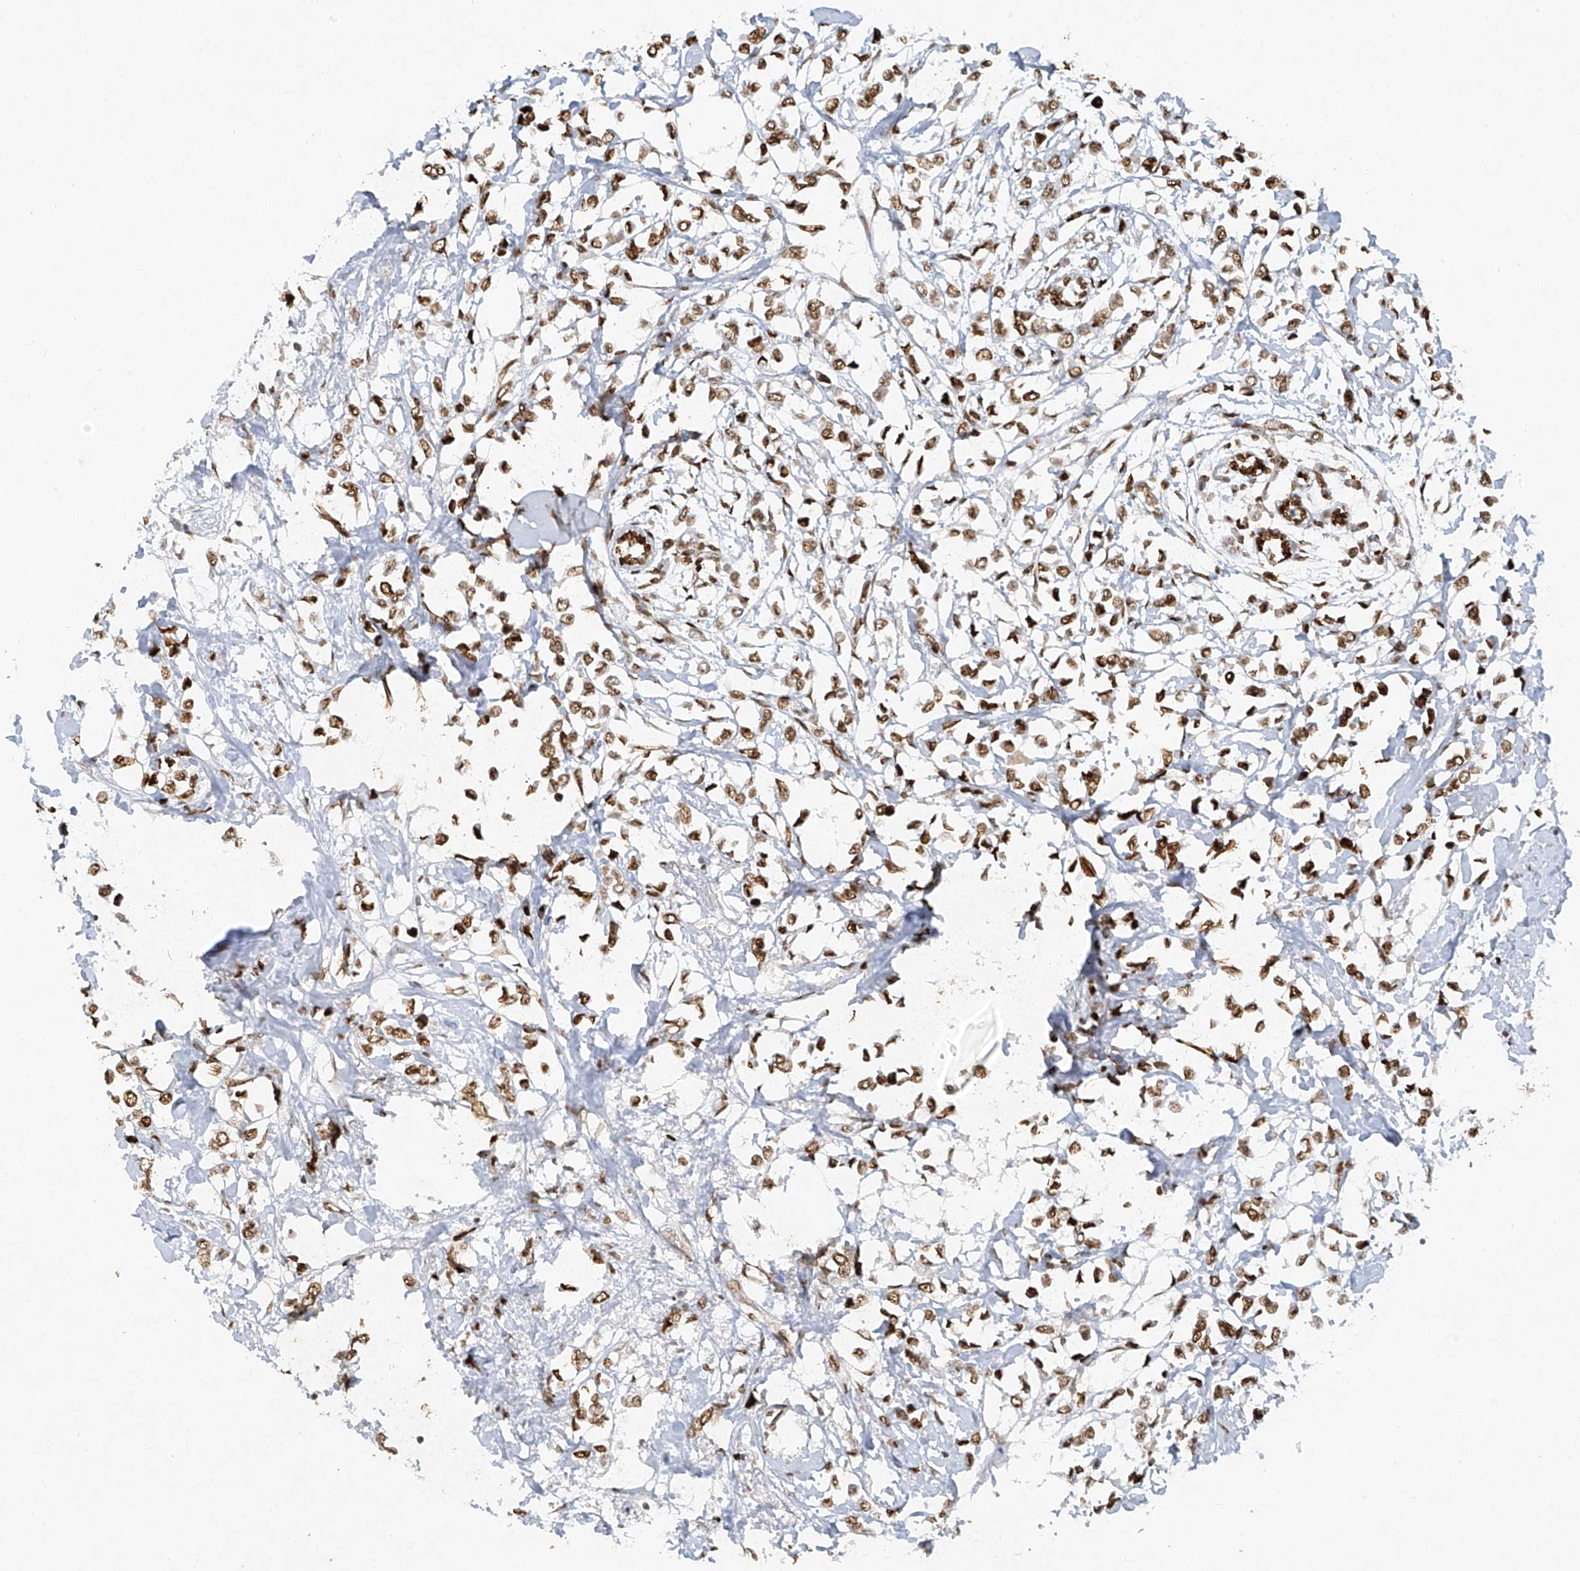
{"staining": {"intensity": "moderate", "quantity": ">75%", "location": "nuclear"}, "tissue": "breast cancer", "cell_type": "Tumor cells", "image_type": "cancer", "snomed": [{"axis": "morphology", "description": "Lobular carcinoma"}, {"axis": "topography", "description": "Breast"}], "caption": "Protein staining of breast cancer tissue displays moderate nuclear staining in approximately >75% of tumor cells.", "gene": "ATRIP", "patient": {"sex": "female", "age": 51}}